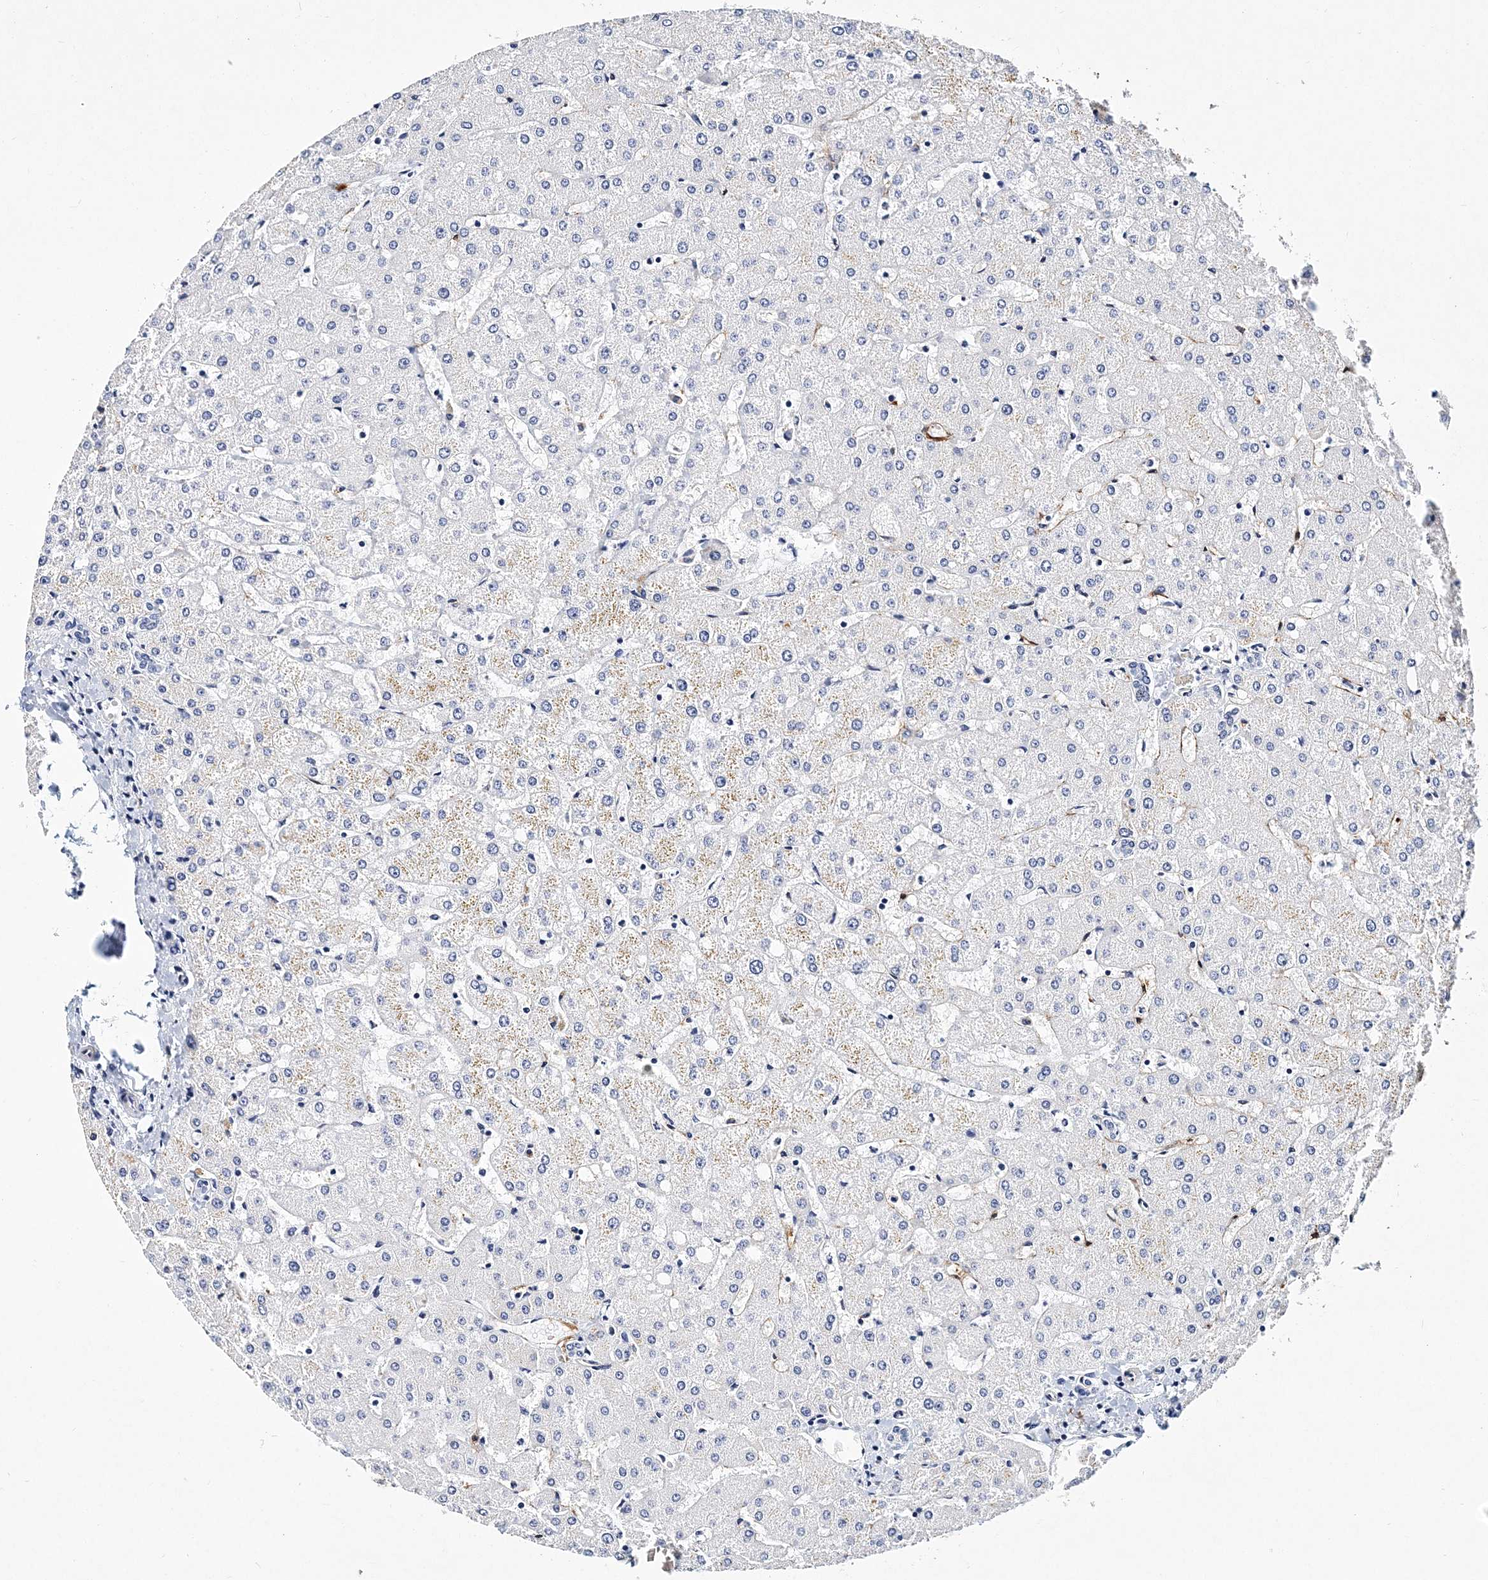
{"staining": {"intensity": "negative", "quantity": "none", "location": "none"}, "tissue": "liver", "cell_type": "Cholangiocytes", "image_type": "normal", "snomed": [{"axis": "morphology", "description": "Normal tissue, NOS"}, {"axis": "topography", "description": "Liver"}], "caption": "Liver was stained to show a protein in brown. There is no significant expression in cholangiocytes. The staining is performed using DAB (3,3'-diaminobenzidine) brown chromogen with nuclei counter-stained in using hematoxylin.", "gene": "ITGA2B", "patient": {"sex": "female", "age": 54}}